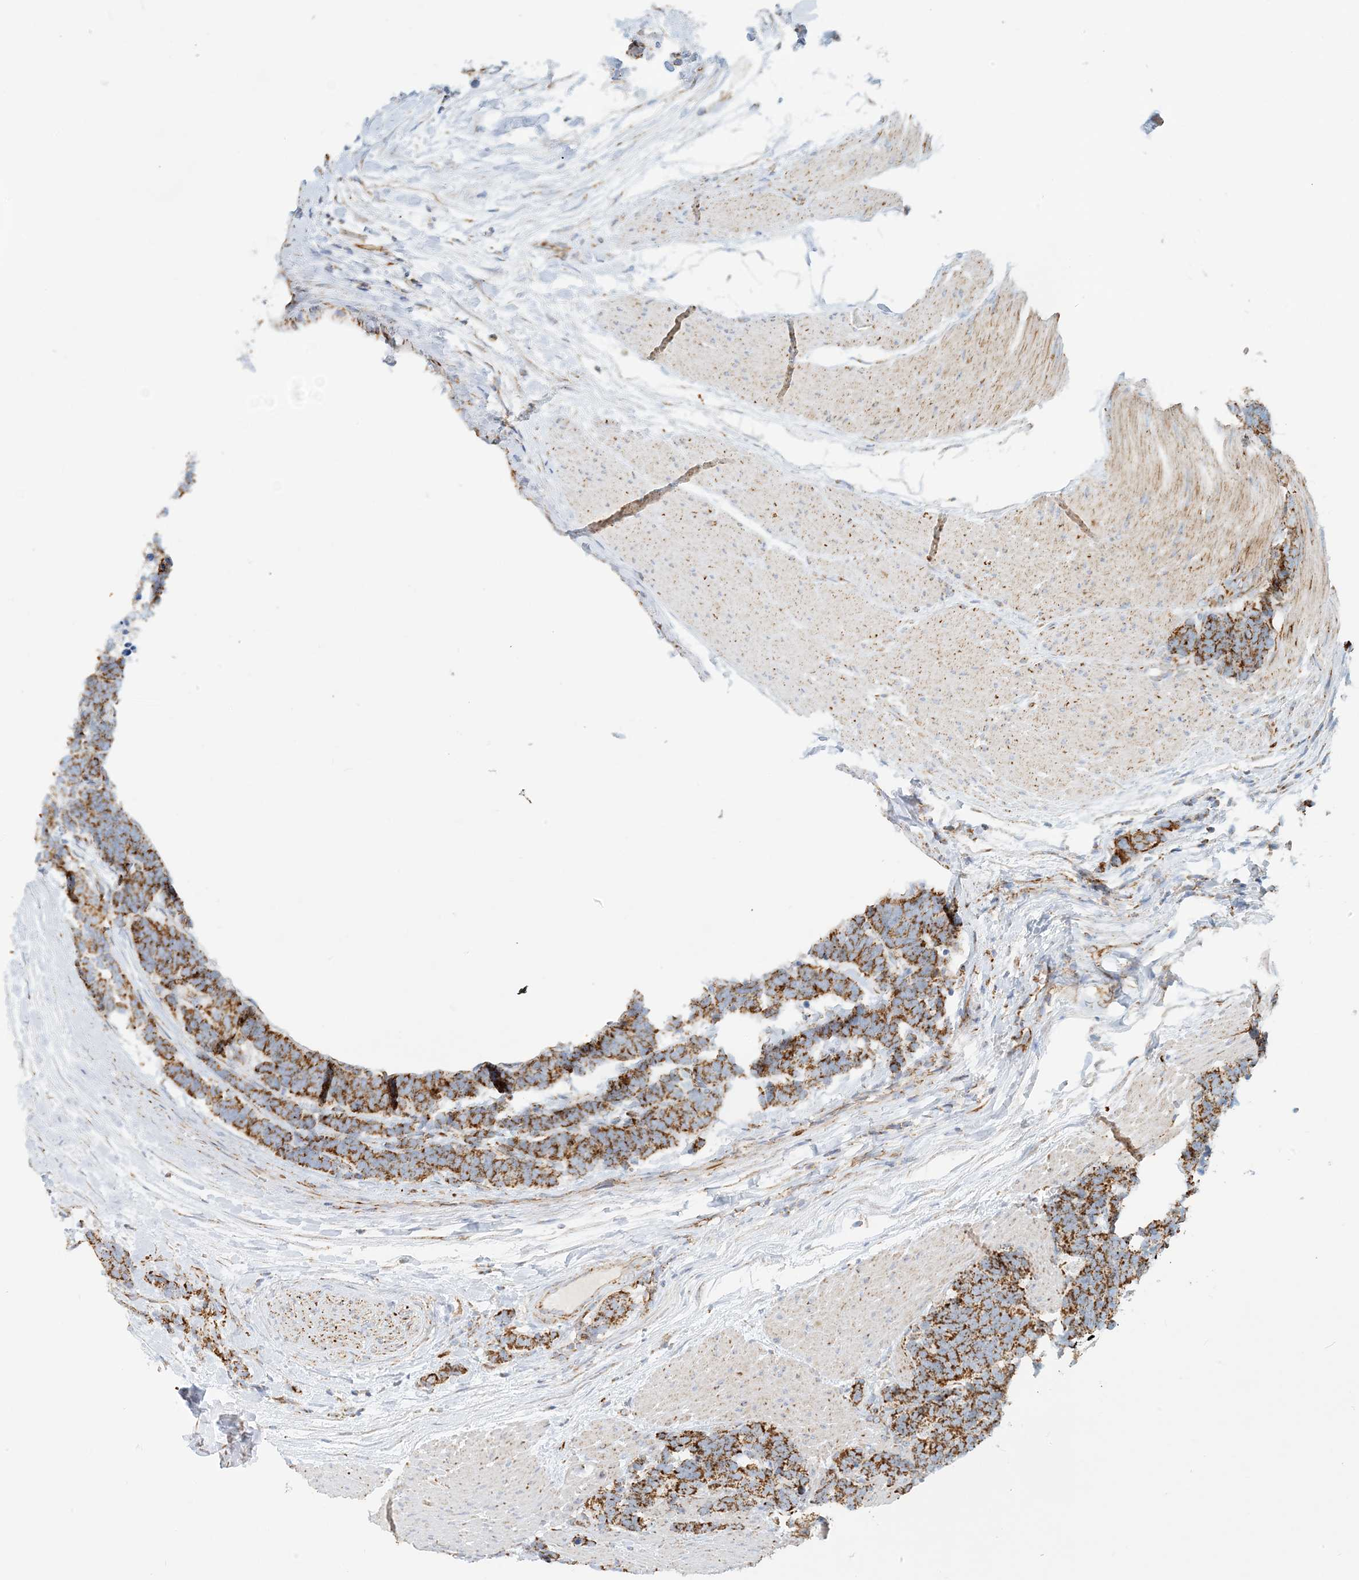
{"staining": {"intensity": "strong", "quantity": ">75%", "location": "cytoplasmic/membranous"}, "tissue": "carcinoid", "cell_type": "Tumor cells", "image_type": "cancer", "snomed": [{"axis": "morphology", "description": "Carcinoma, NOS"}, {"axis": "morphology", "description": "Carcinoid, malignant, NOS"}, {"axis": "topography", "description": "Urinary bladder"}], "caption": "This image reveals IHC staining of human malignant carcinoid, with high strong cytoplasmic/membranous expression in approximately >75% of tumor cells.", "gene": "COA3", "patient": {"sex": "male", "age": 57}}